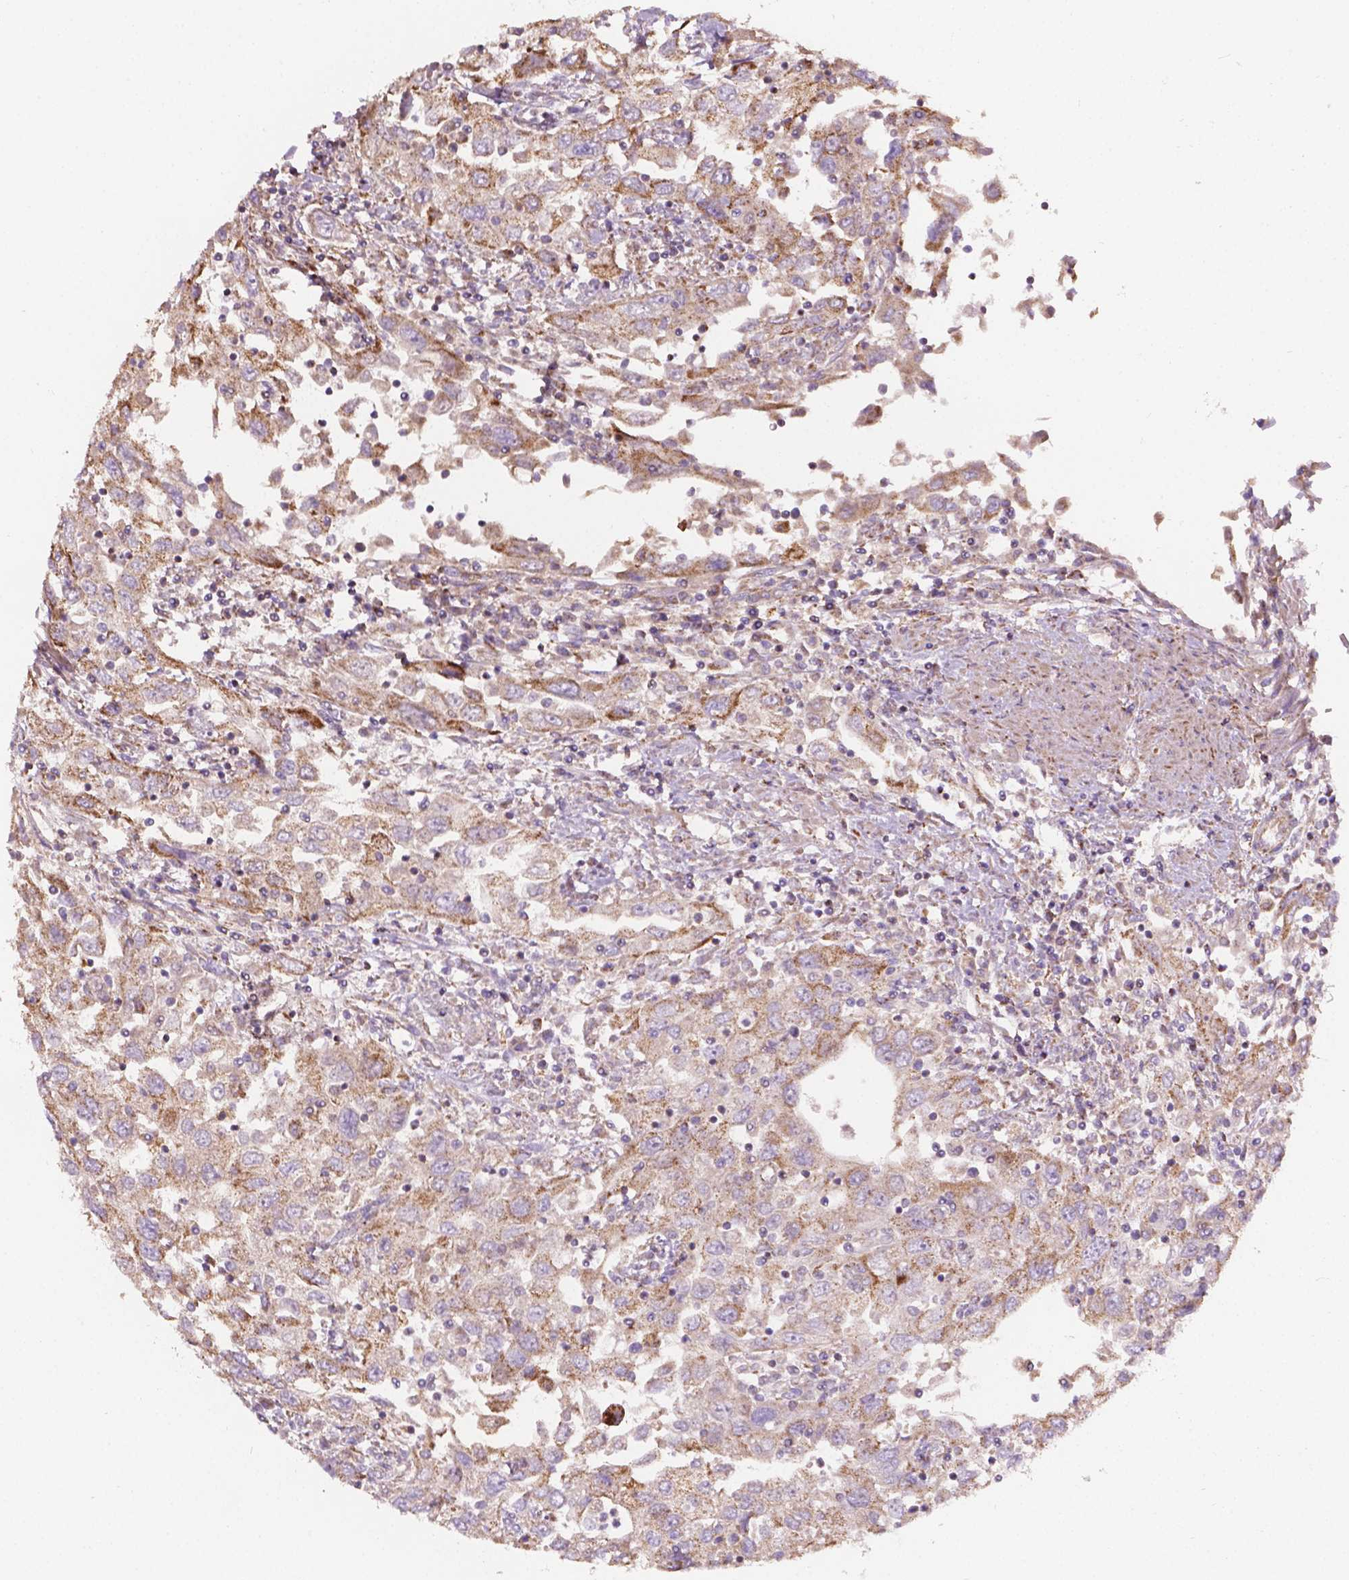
{"staining": {"intensity": "moderate", "quantity": ">75%", "location": "cytoplasmic/membranous"}, "tissue": "urothelial cancer", "cell_type": "Tumor cells", "image_type": "cancer", "snomed": [{"axis": "morphology", "description": "Urothelial carcinoma, High grade"}, {"axis": "topography", "description": "Urinary bladder"}], "caption": "The immunohistochemical stain shows moderate cytoplasmic/membranous positivity in tumor cells of urothelial cancer tissue.", "gene": "PIBF1", "patient": {"sex": "male", "age": 76}}